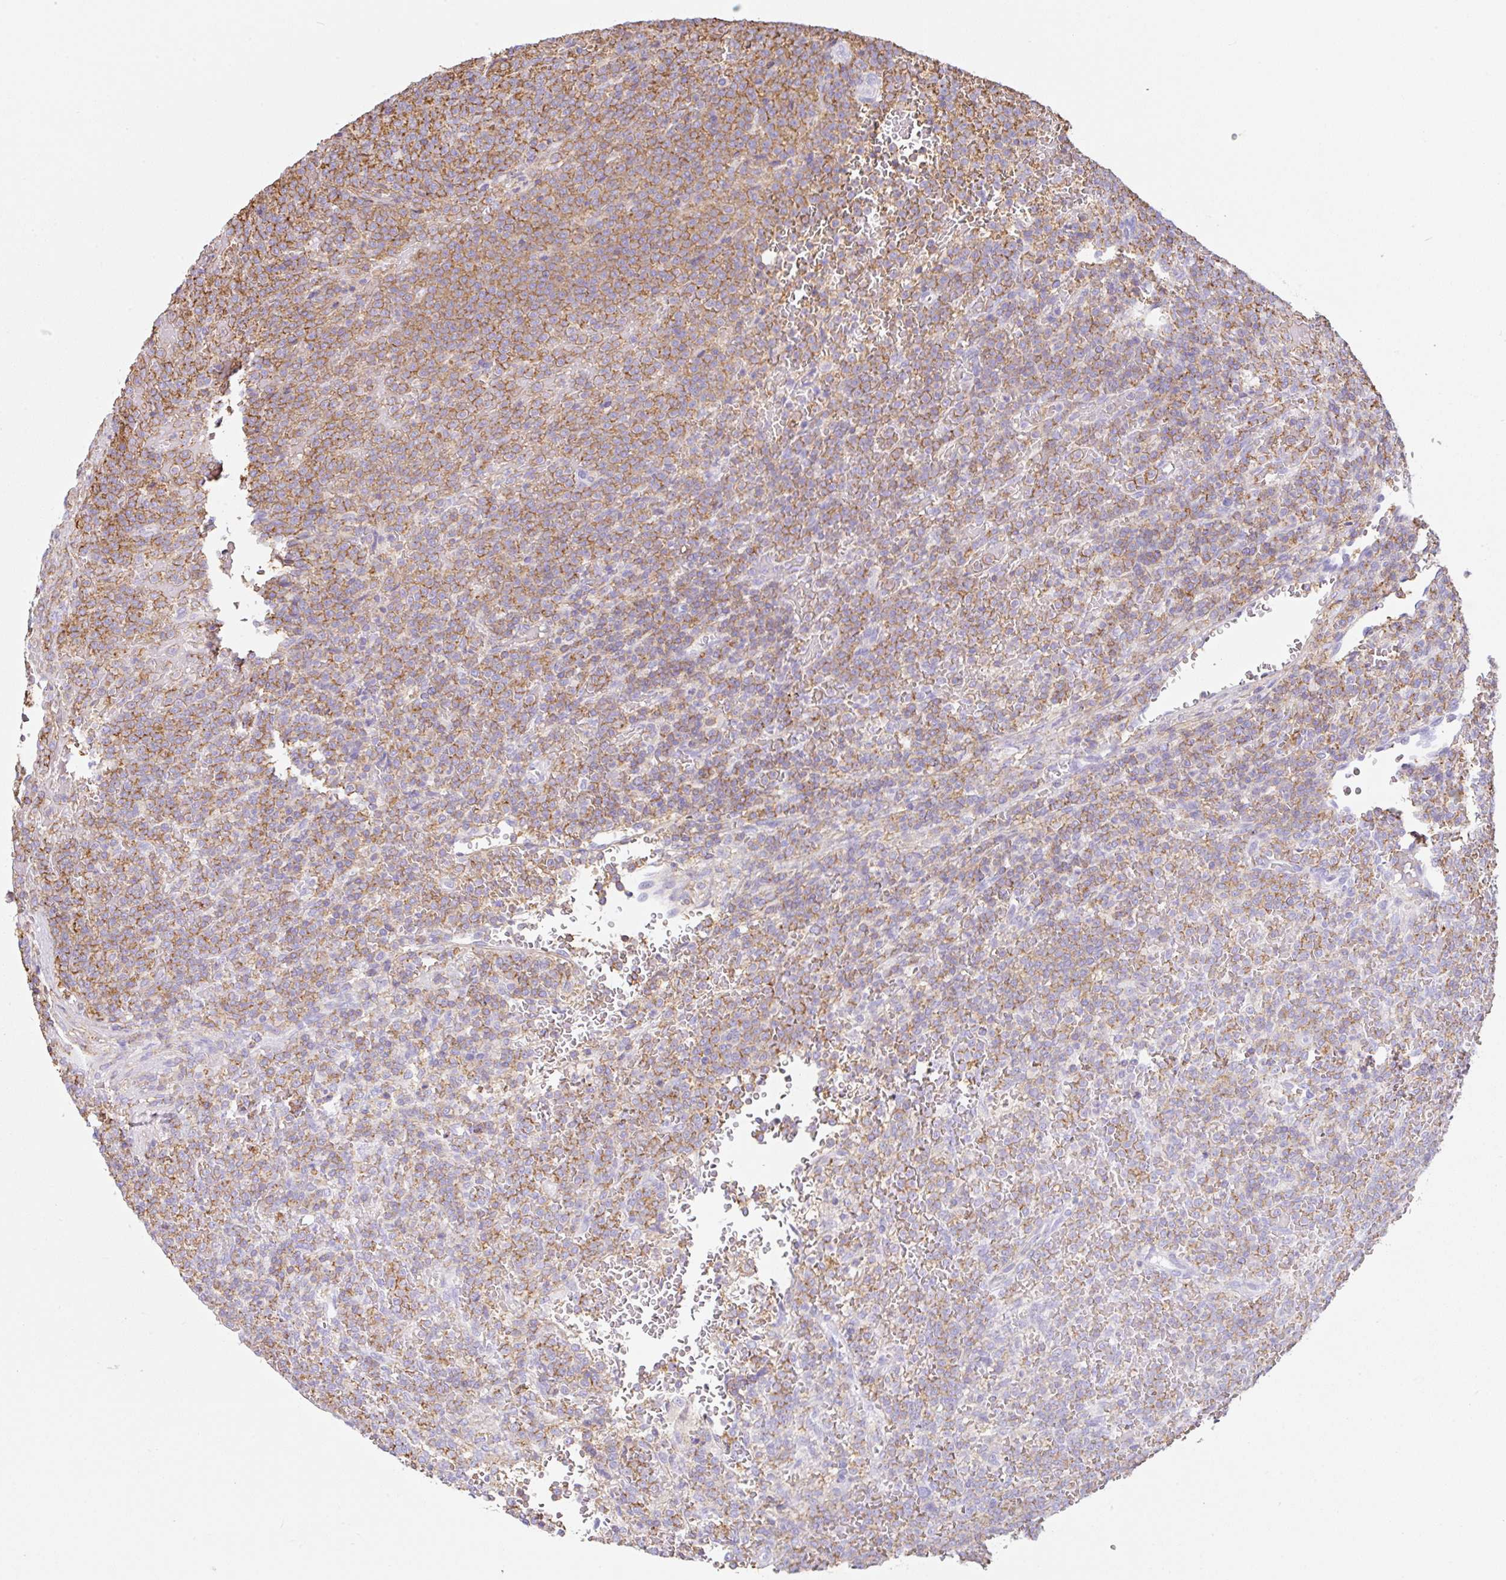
{"staining": {"intensity": "moderate", "quantity": ">75%", "location": "cytoplasmic/membranous"}, "tissue": "lymphoma", "cell_type": "Tumor cells", "image_type": "cancer", "snomed": [{"axis": "morphology", "description": "Malignant lymphoma, non-Hodgkin's type, Low grade"}, {"axis": "topography", "description": "Spleen"}], "caption": "Immunohistochemistry photomicrograph of neoplastic tissue: malignant lymphoma, non-Hodgkin's type (low-grade) stained using immunohistochemistry demonstrates medium levels of moderate protein expression localized specifically in the cytoplasmic/membranous of tumor cells, appearing as a cytoplasmic/membranous brown color.", "gene": "MTTP", "patient": {"sex": "male", "age": 60}}